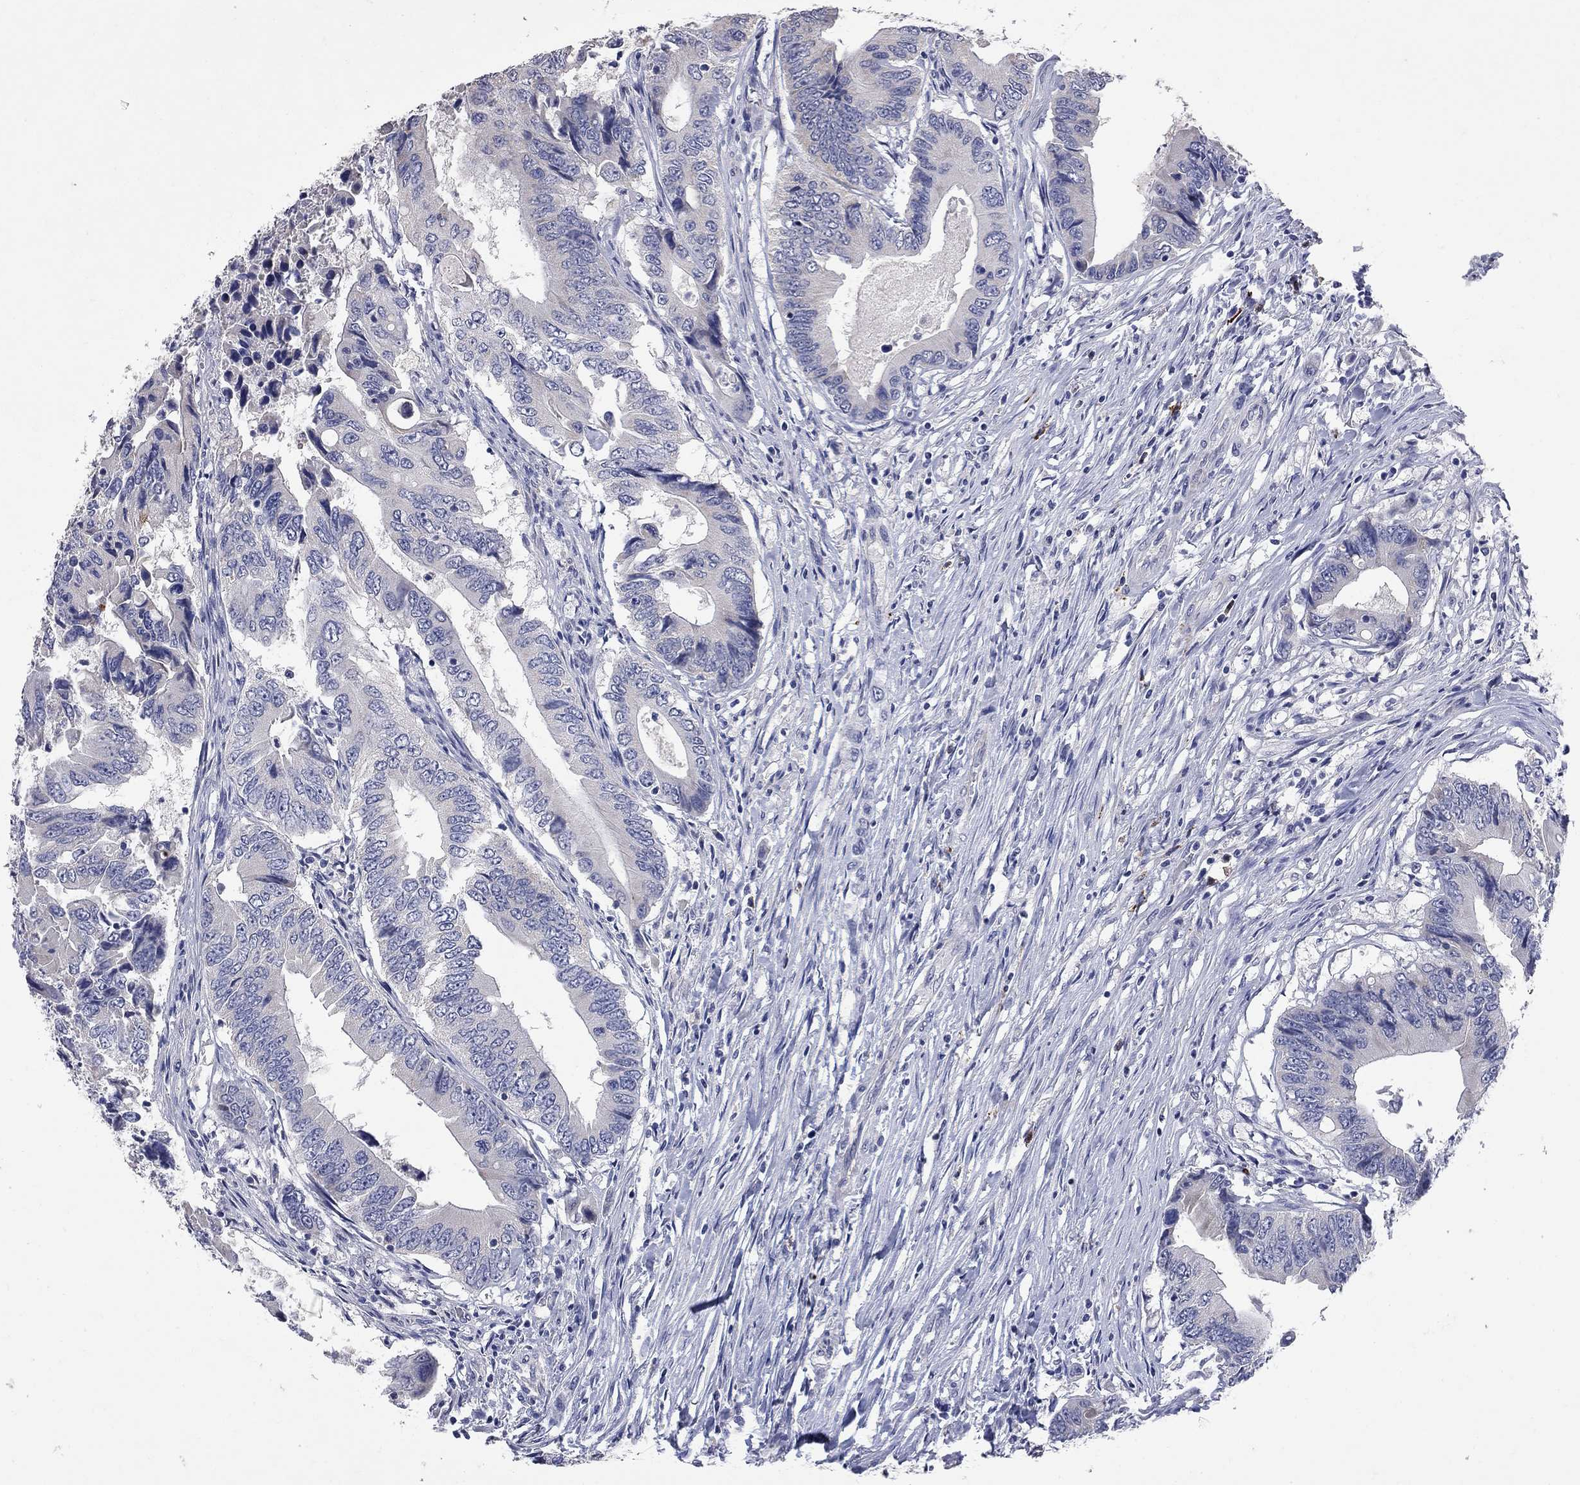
{"staining": {"intensity": "negative", "quantity": "none", "location": "none"}, "tissue": "colorectal cancer", "cell_type": "Tumor cells", "image_type": "cancer", "snomed": [{"axis": "morphology", "description": "Adenocarcinoma, NOS"}, {"axis": "topography", "description": "Colon"}], "caption": "This is an immunohistochemistry (IHC) histopathology image of human colorectal adenocarcinoma. There is no expression in tumor cells.", "gene": "NOS2", "patient": {"sex": "female", "age": 90}}